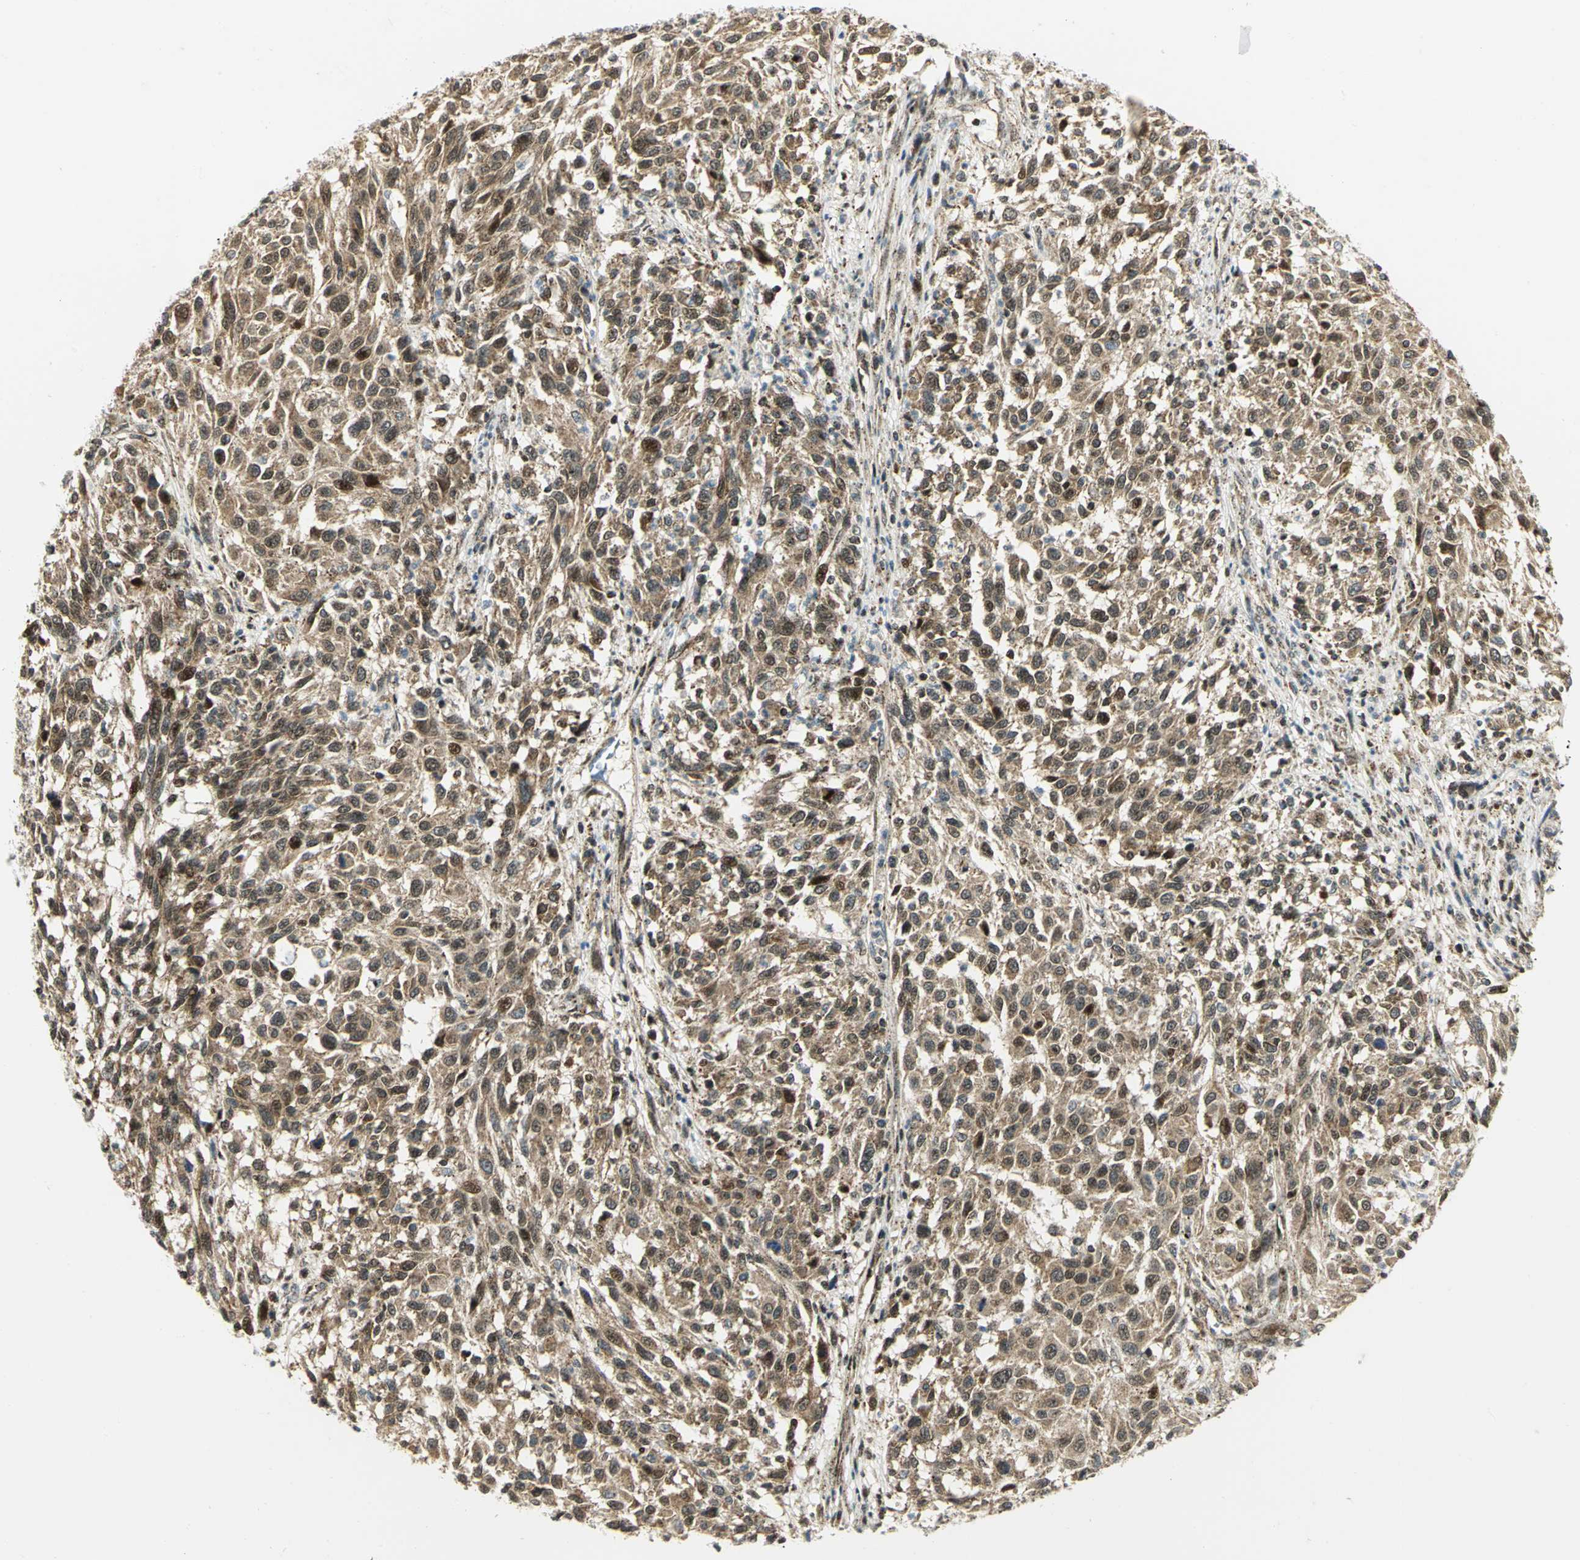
{"staining": {"intensity": "moderate", "quantity": ">75%", "location": "cytoplasmic/membranous,nuclear"}, "tissue": "melanoma", "cell_type": "Tumor cells", "image_type": "cancer", "snomed": [{"axis": "morphology", "description": "Malignant melanoma, Metastatic site"}, {"axis": "topography", "description": "Lymph node"}], "caption": "Approximately >75% of tumor cells in malignant melanoma (metastatic site) exhibit moderate cytoplasmic/membranous and nuclear protein expression as visualized by brown immunohistochemical staining.", "gene": "ATP6V1A", "patient": {"sex": "male", "age": 61}}